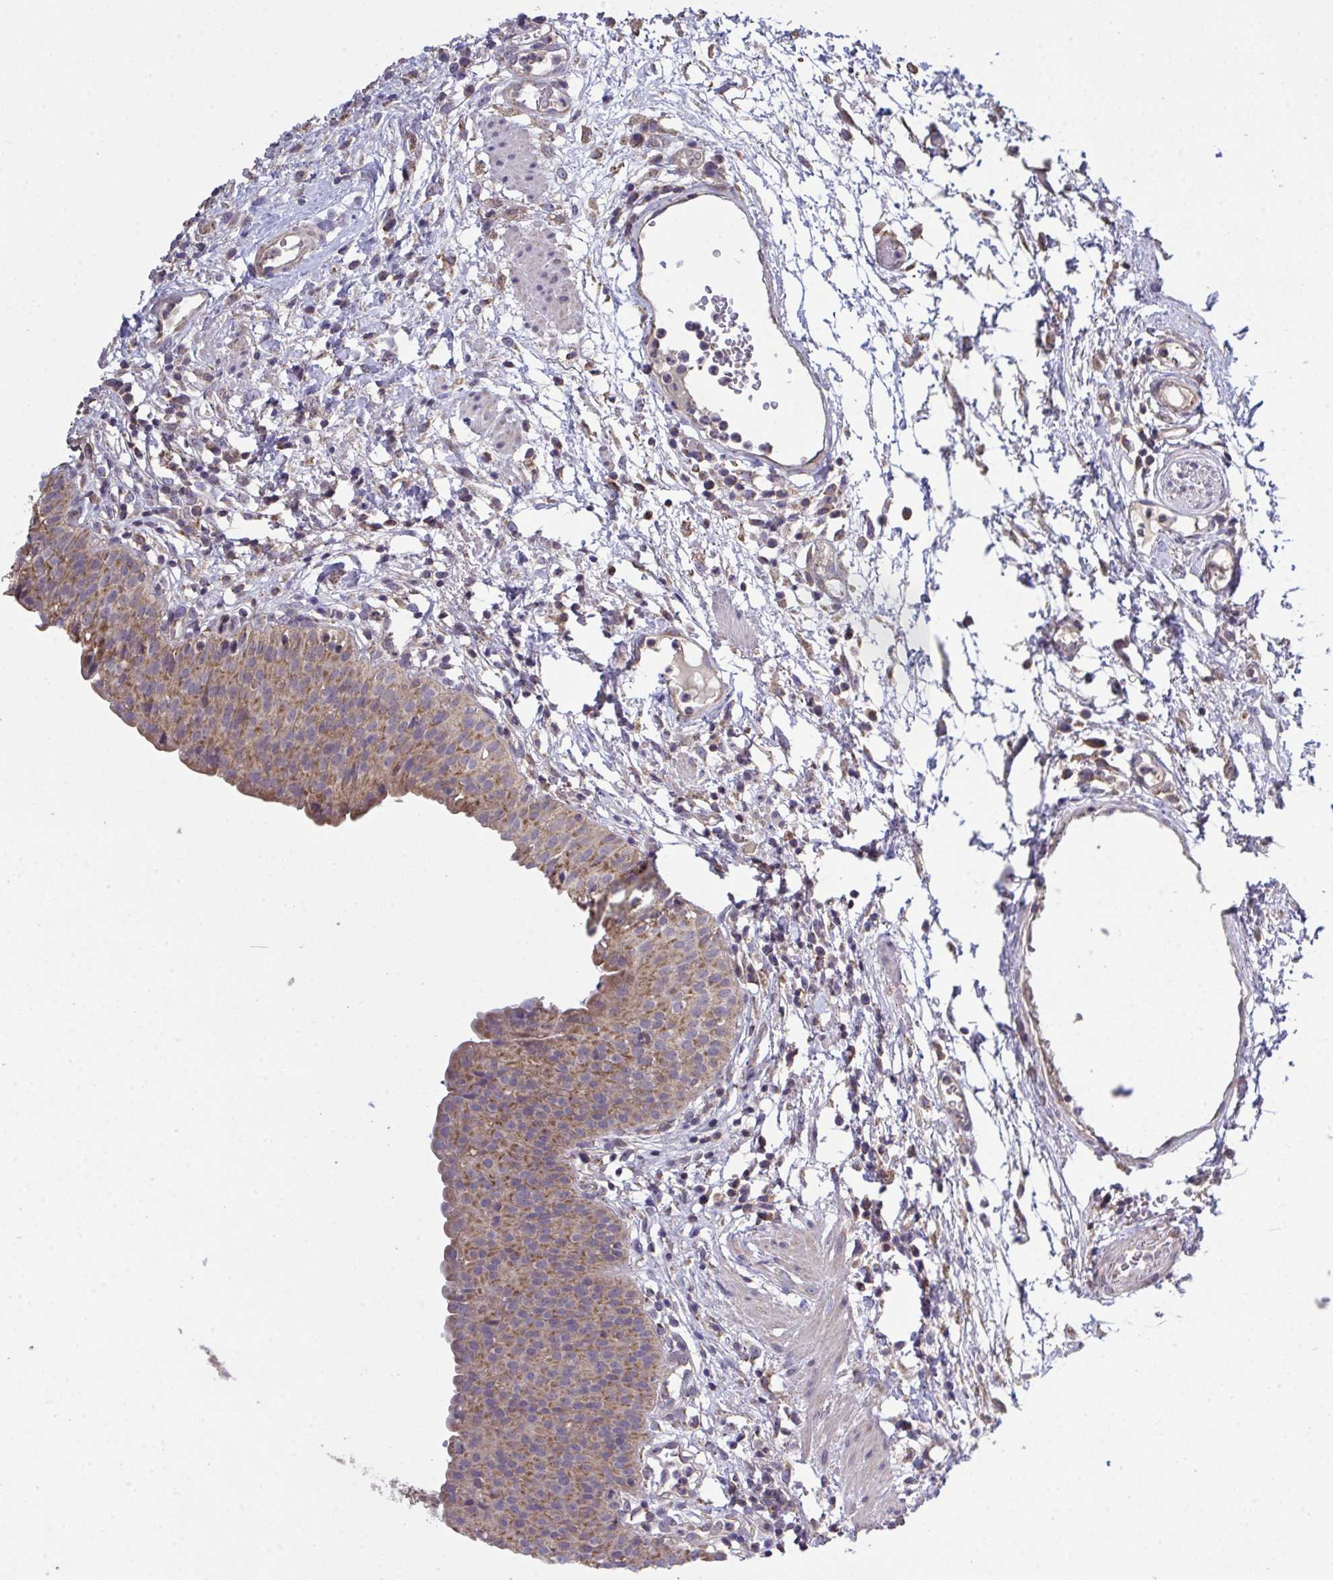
{"staining": {"intensity": "moderate", "quantity": "25%-75%", "location": "cytoplasmic/membranous"}, "tissue": "urinary bladder", "cell_type": "Urothelial cells", "image_type": "normal", "snomed": [{"axis": "morphology", "description": "Normal tissue, NOS"}, {"axis": "morphology", "description": "Inflammation, NOS"}, {"axis": "topography", "description": "Urinary bladder"}], "caption": "A brown stain highlights moderate cytoplasmic/membranous positivity of a protein in urothelial cells of normal human urinary bladder. The staining is performed using DAB brown chromogen to label protein expression. The nuclei are counter-stained blue using hematoxylin.", "gene": "PPM1H", "patient": {"sex": "male", "age": 57}}